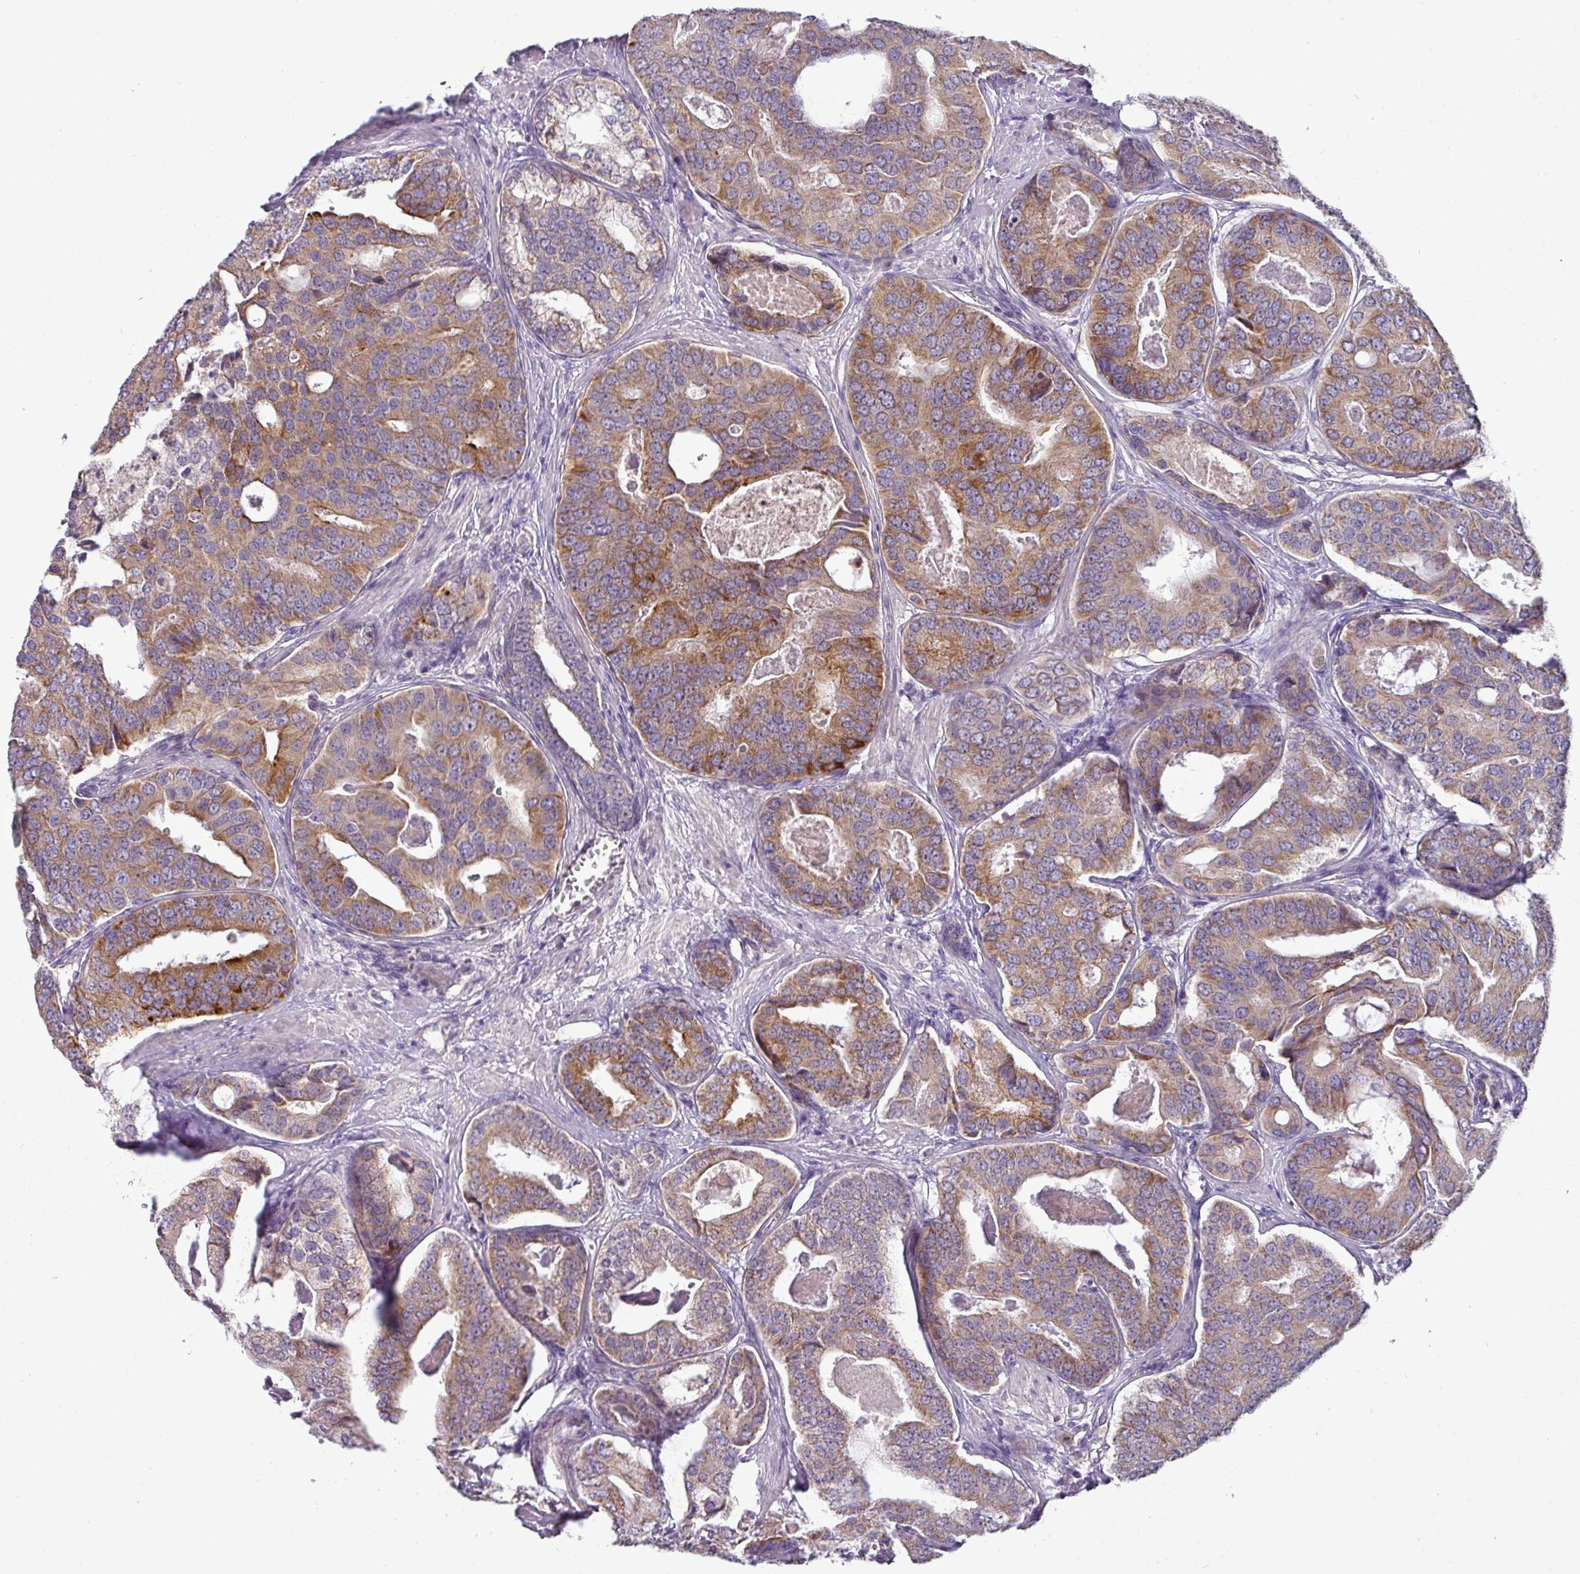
{"staining": {"intensity": "moderate", "quantity": ">75%", "location": "cytoplasmic/membranous"}, "tissue": "prostate cancer", "cell_type": "Tumor cells", "image_type": "cancer", "snomed": [{"axis": "morphology", "description": "Adenocarcinoma, High grade"}, {"axis": "topography", "description": "Prostate"}], "caption": "Human prostate cancer (adenocarcinoma (high-grade)) stained with a brown dye demonstrates moderate cytoplasmic/membranous positive expression in approximately >75% of tumor cells.", "gene": "TRAPPC1", "patient": {"sex": "male", "age": 71}}